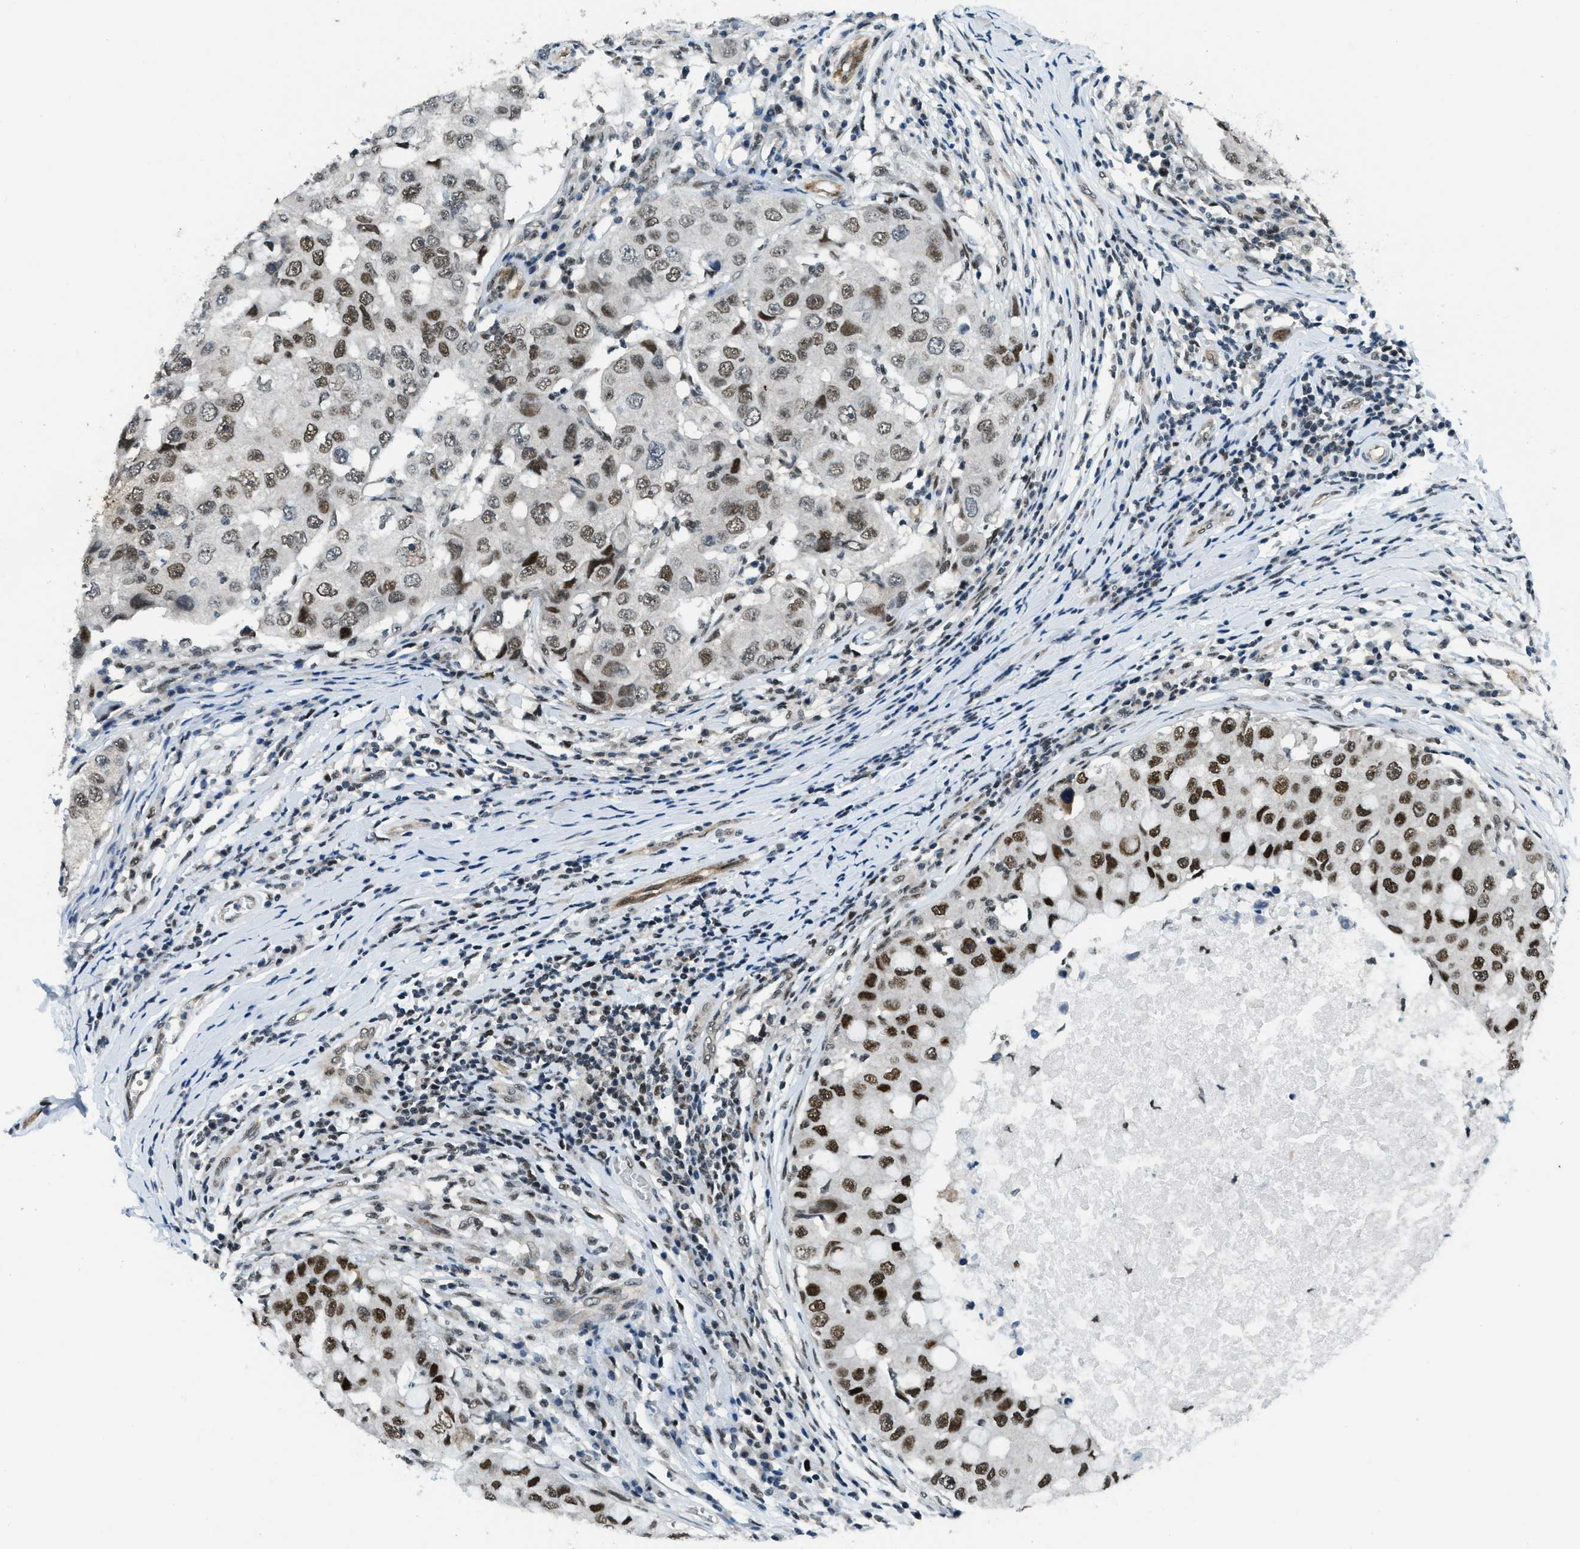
{"staining": {"intensity": "strong", "quantity": ">75%", "location": "nuclear"}, "tissue": "breast cancer", "cell_type": "Tumor cells", "image_type": "cancer", "snomed": [{"axis": "morphology", "description": "Duct carcinoma"}, {"axis": "topography", "description": "Breast"}], "caption": "Protein expression by IHC exhibits strong nuclear staining in approximately >75% of tumor cells in intraductal carcinoma (breast). Immunohistochemistry (ihc) stains the protein in brown and the nuclei are stained blue.", "gene": "KLF6", "patient": {"sex": "female", "age": 27}}